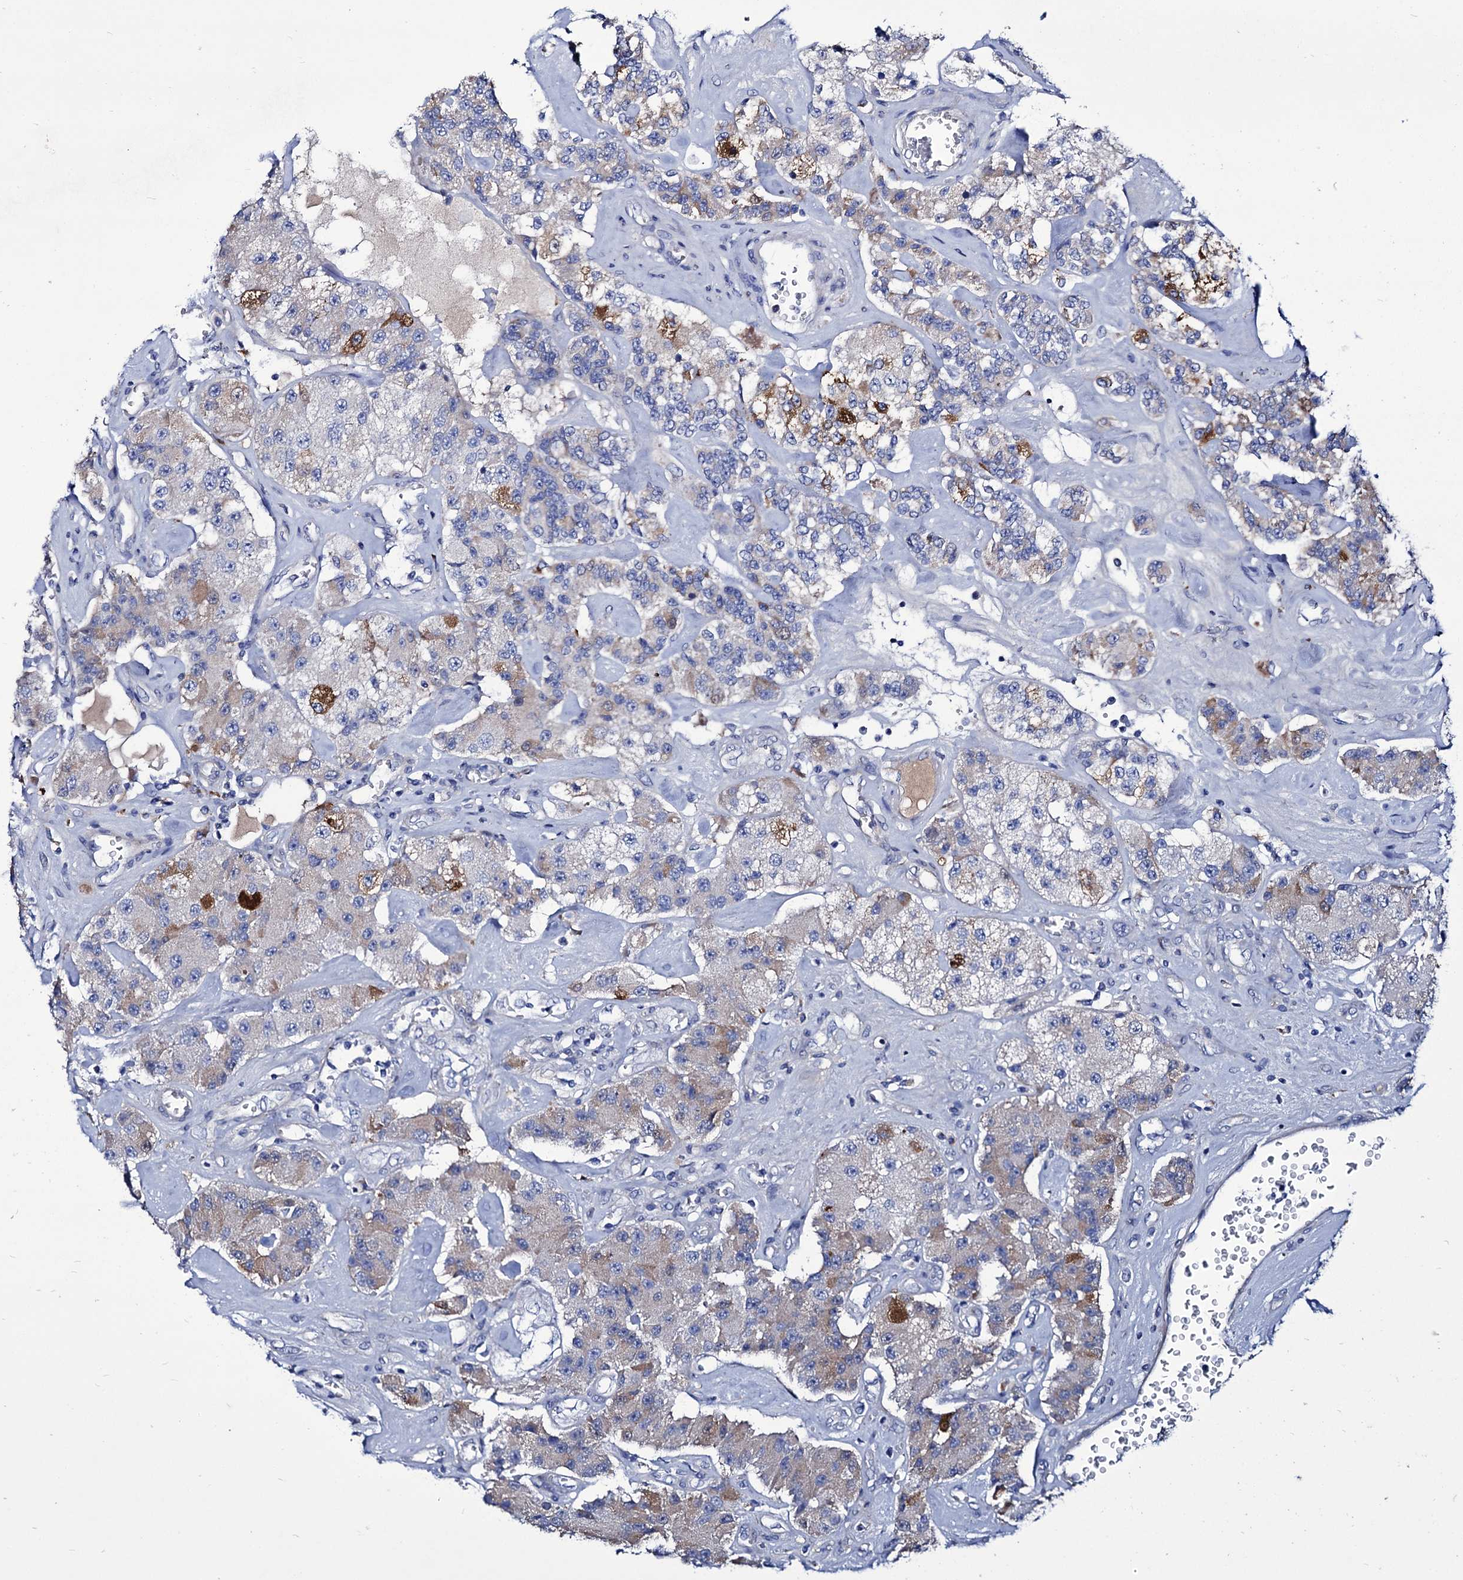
{"staining": {"intensity": "moderate", "quantity": "<25%", "location": "cytoplasmic/membranous"}, "tissue": "carcinoid", "cell_type": "Tumor cells", "image_type": "cancer", "snomed": [{"axis": "morphology", "description": "Carcinoid, malignant, NOS"}, {"axis": "topography", "description": "Pancreas"}], "caption": "Immunohistochemical staining of human carcinoid (malignant) reveals moderate cytoplasmic/membranous protein positivity in about <25% of tumor cells.", "gene": "AXL", "patient": {"sex": "male", "age": 41}}